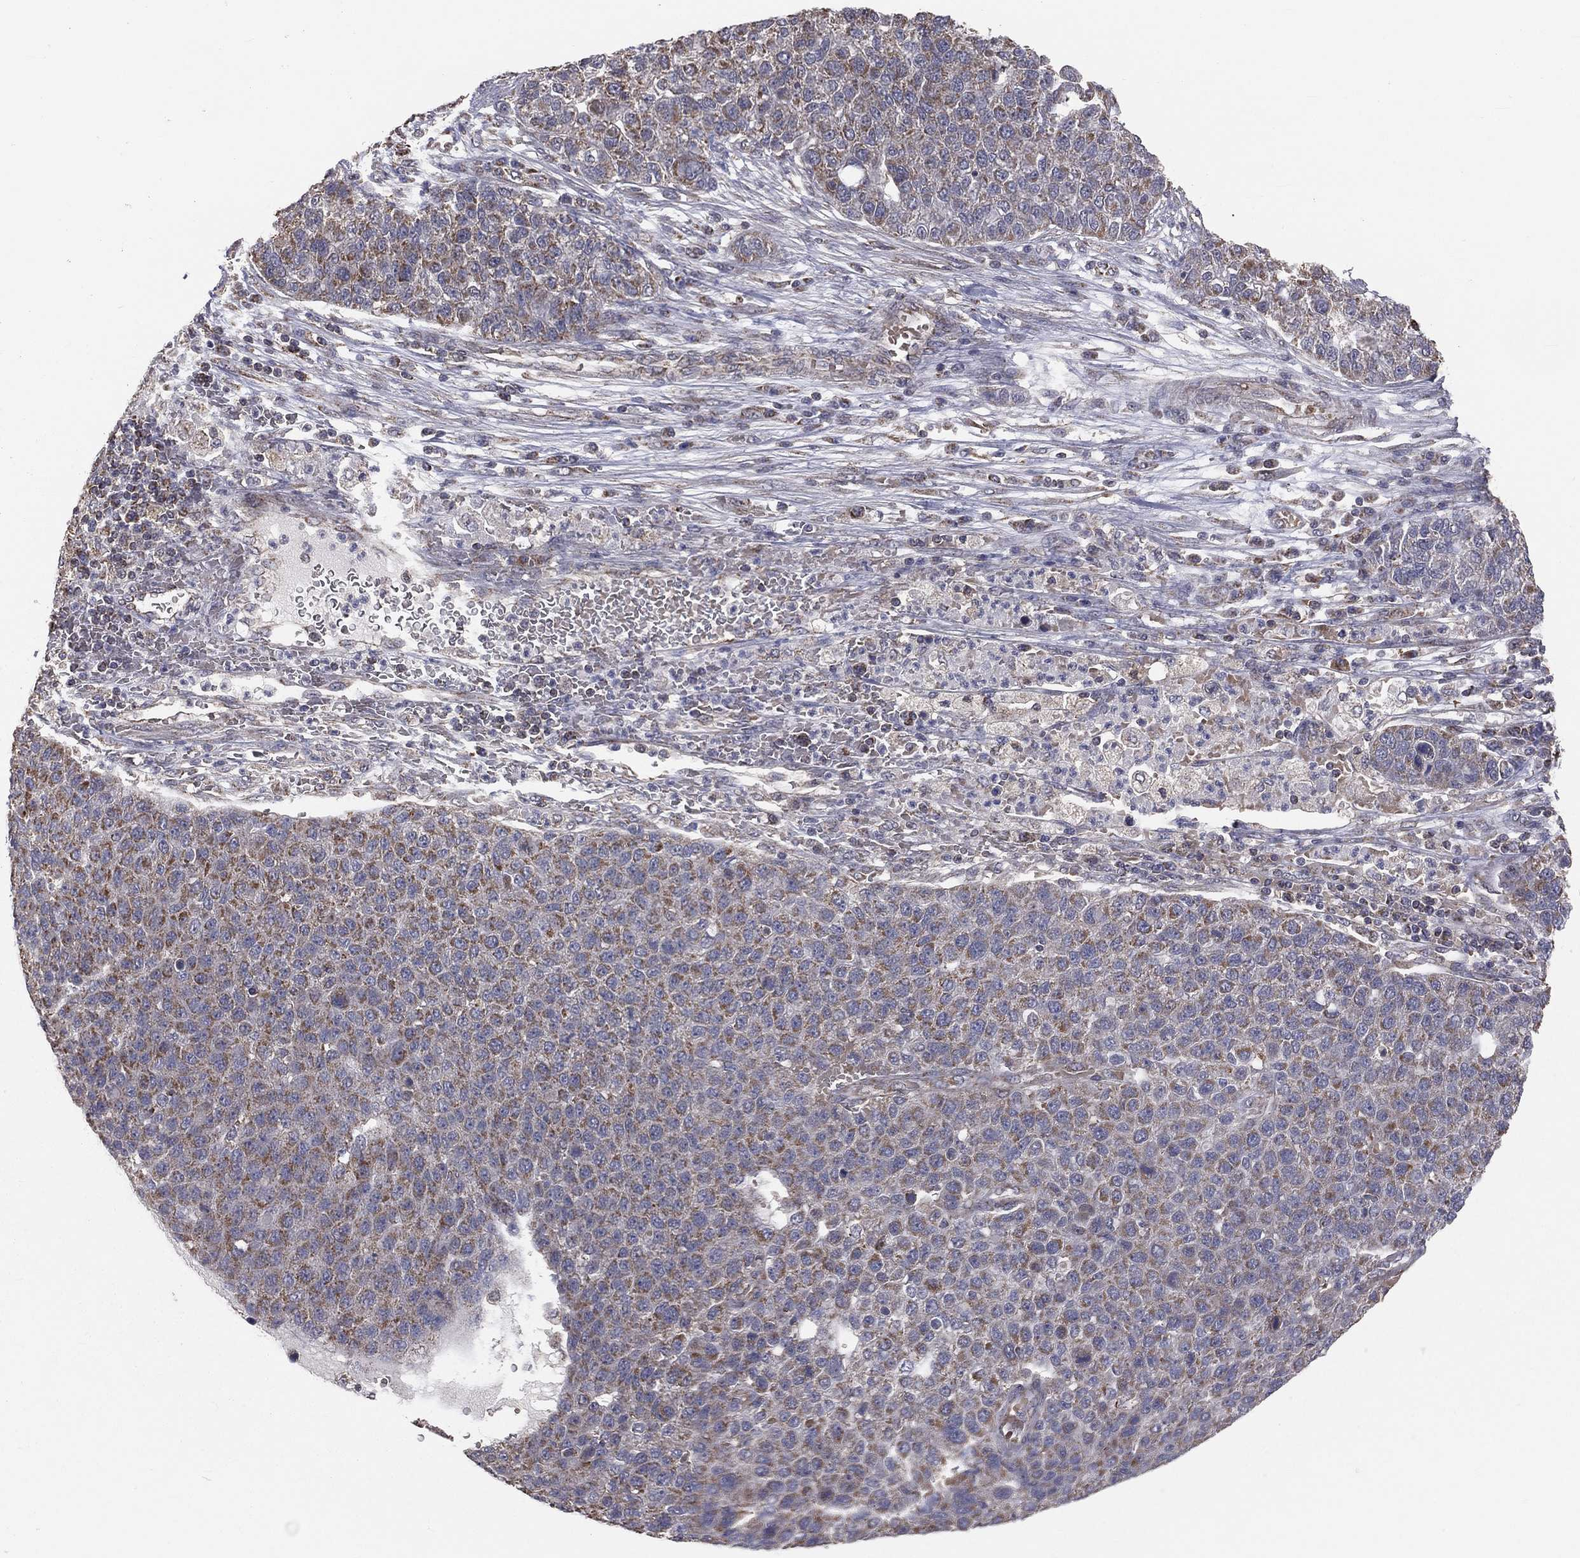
{"staining": {"intensity": "moderate", "quantity": "25%-75%", "location": "cytoplasmic/membranous"}, "tissue": "pancreatic cancer", "cell_type": "Tumor cells", "image_type": "cancer", "snomed": [{"axis": "morphology", "description": "Adenocarcinoma, NOS"}, {"axis": "topography", "description": "Pancreas"}], "caption": "Pancreatic cancer (adenocarcinoma) stained with immunohistochemistry reveals moderate cytoplasmic/membranous expression in about 25%-75% of tumor cells. (brown staining indicates protein expression, while blue staining denotes nuclei).", "gene": "MRPL46", "patient": {"sex": "female", "age": 61}}